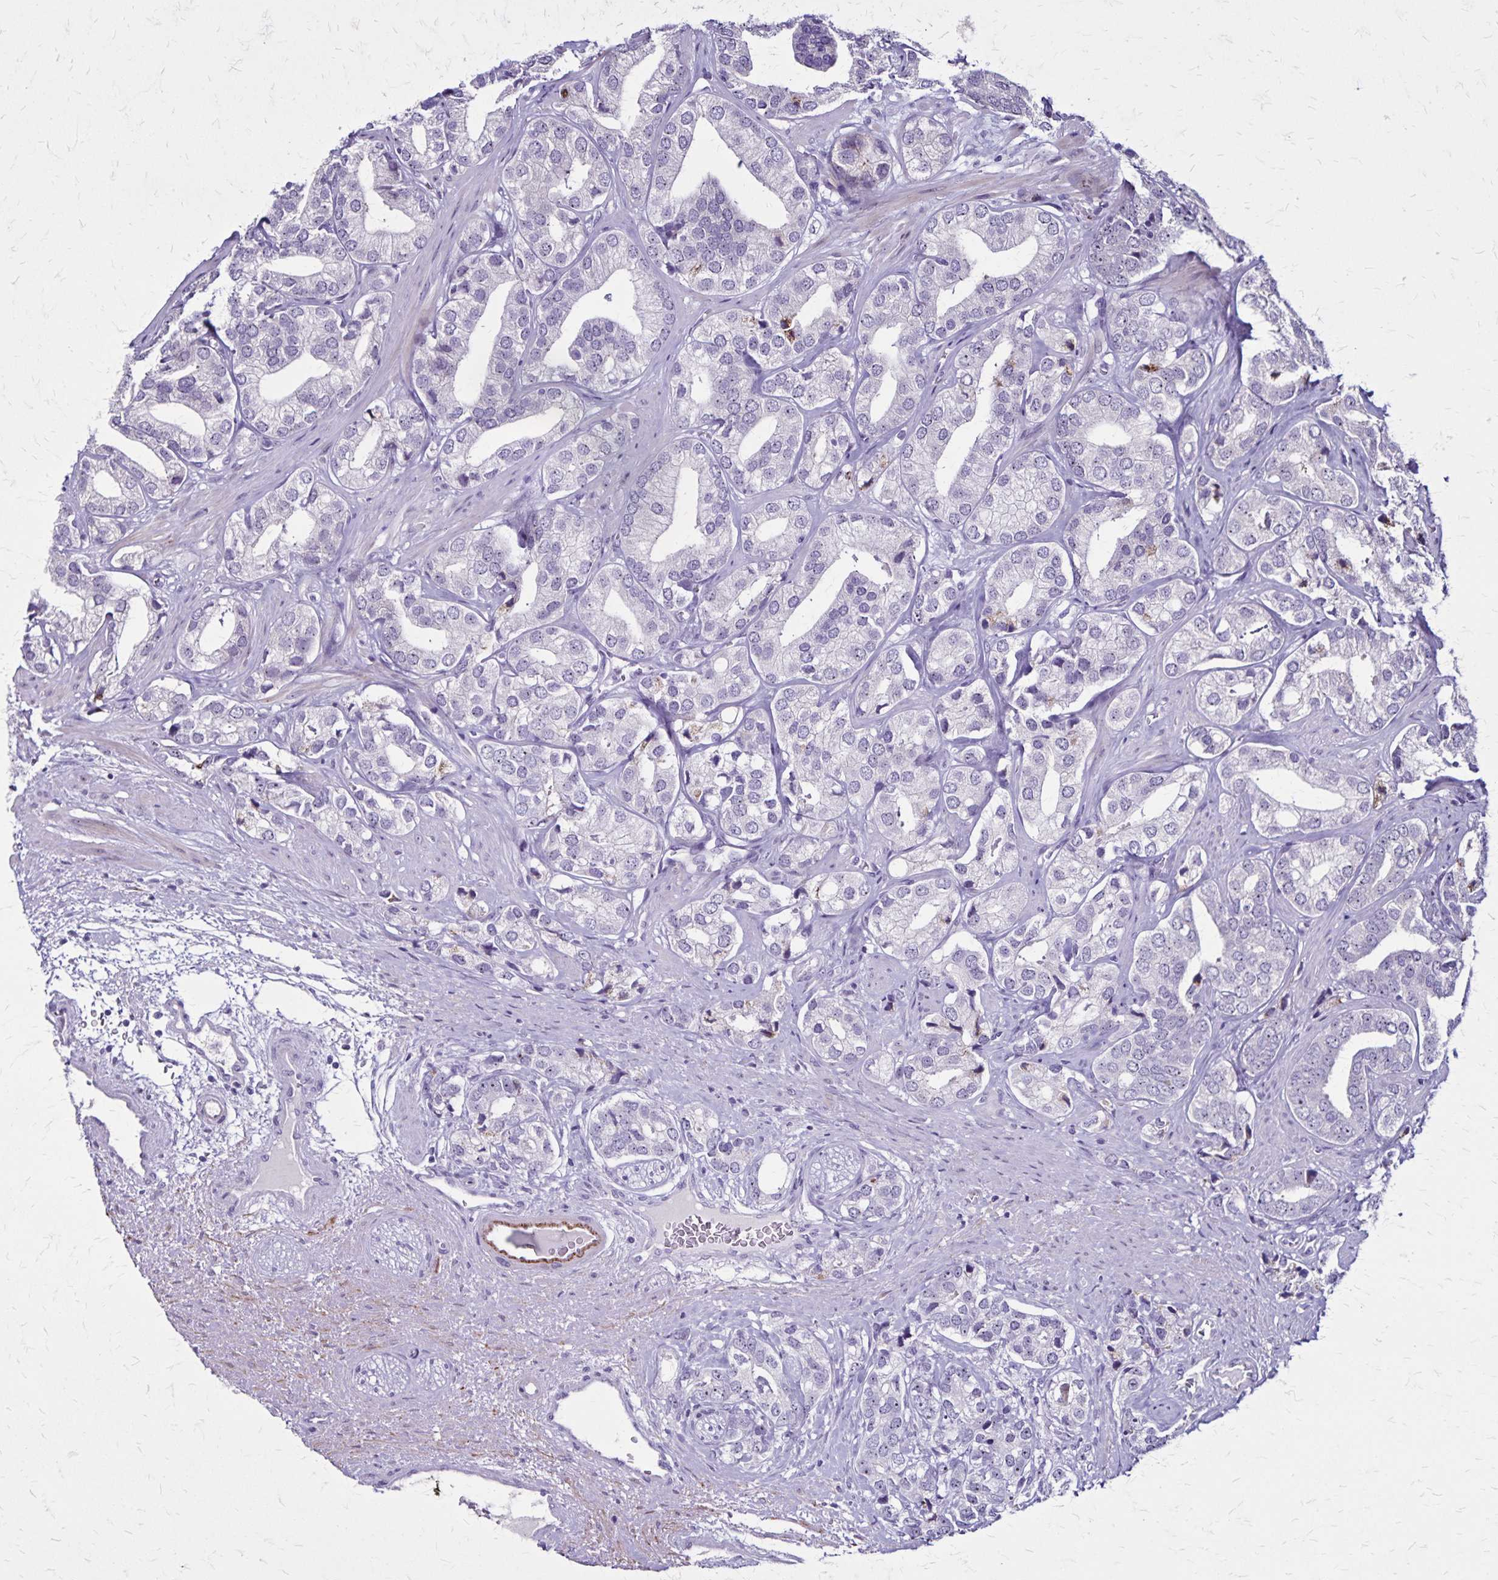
{"staining": {"intensity": "negative", "quantity": "none", "location": "none"}, "tissue": "prostate cancer", "cell_type": "Tumor cells", "image_type": "cancer", "snomed": [{"axis": "morphology", "description": "Adenocarcinoma, High grade"}, {"axis": "topography", "description": "Prostate"}], "caption": "Tumor cells show no significant expression in prostate cancer (high-grade adenocarcinoma).", "gene": "OR51B5", "patient": {"sex": "male", "age": 58}}